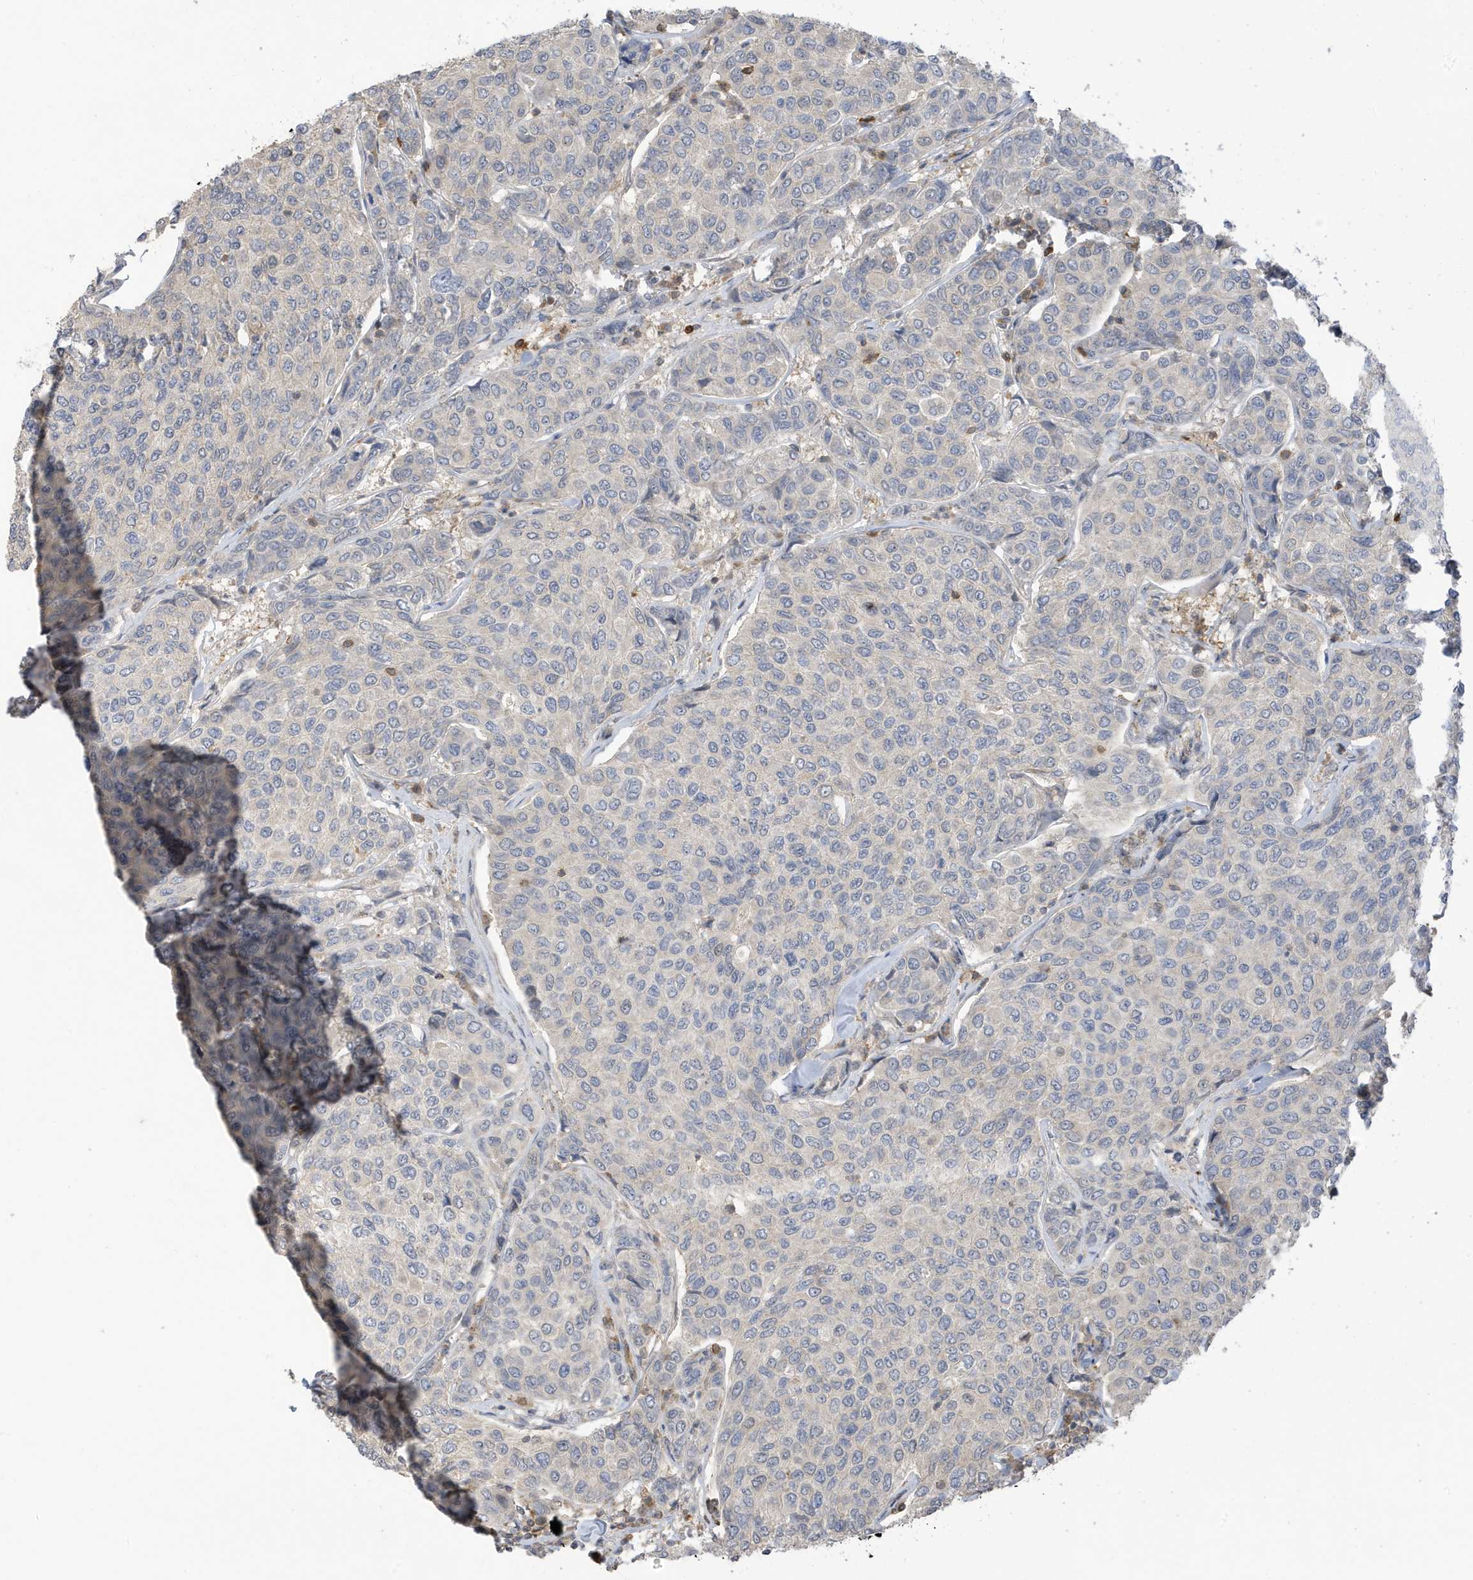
{"staining": {"intensity": "negative", "quantity": "none", "location": "none"}, "tissue": "breast cancer", "cell_type": "Tumor cells", "image_type": "cancer", "snomed": [{"axis": "morphology", "description": "Duct carcinoma"}, {"axis": "topography", "description": "Breast"}], "caption": "Breast cancer (invasive ductal carcinoma) stained for a protein using immunohistochemistry reveals no positivity tumor cells.", "gene": "TAB3", "patient": {"sex": "female", "age": 55}}